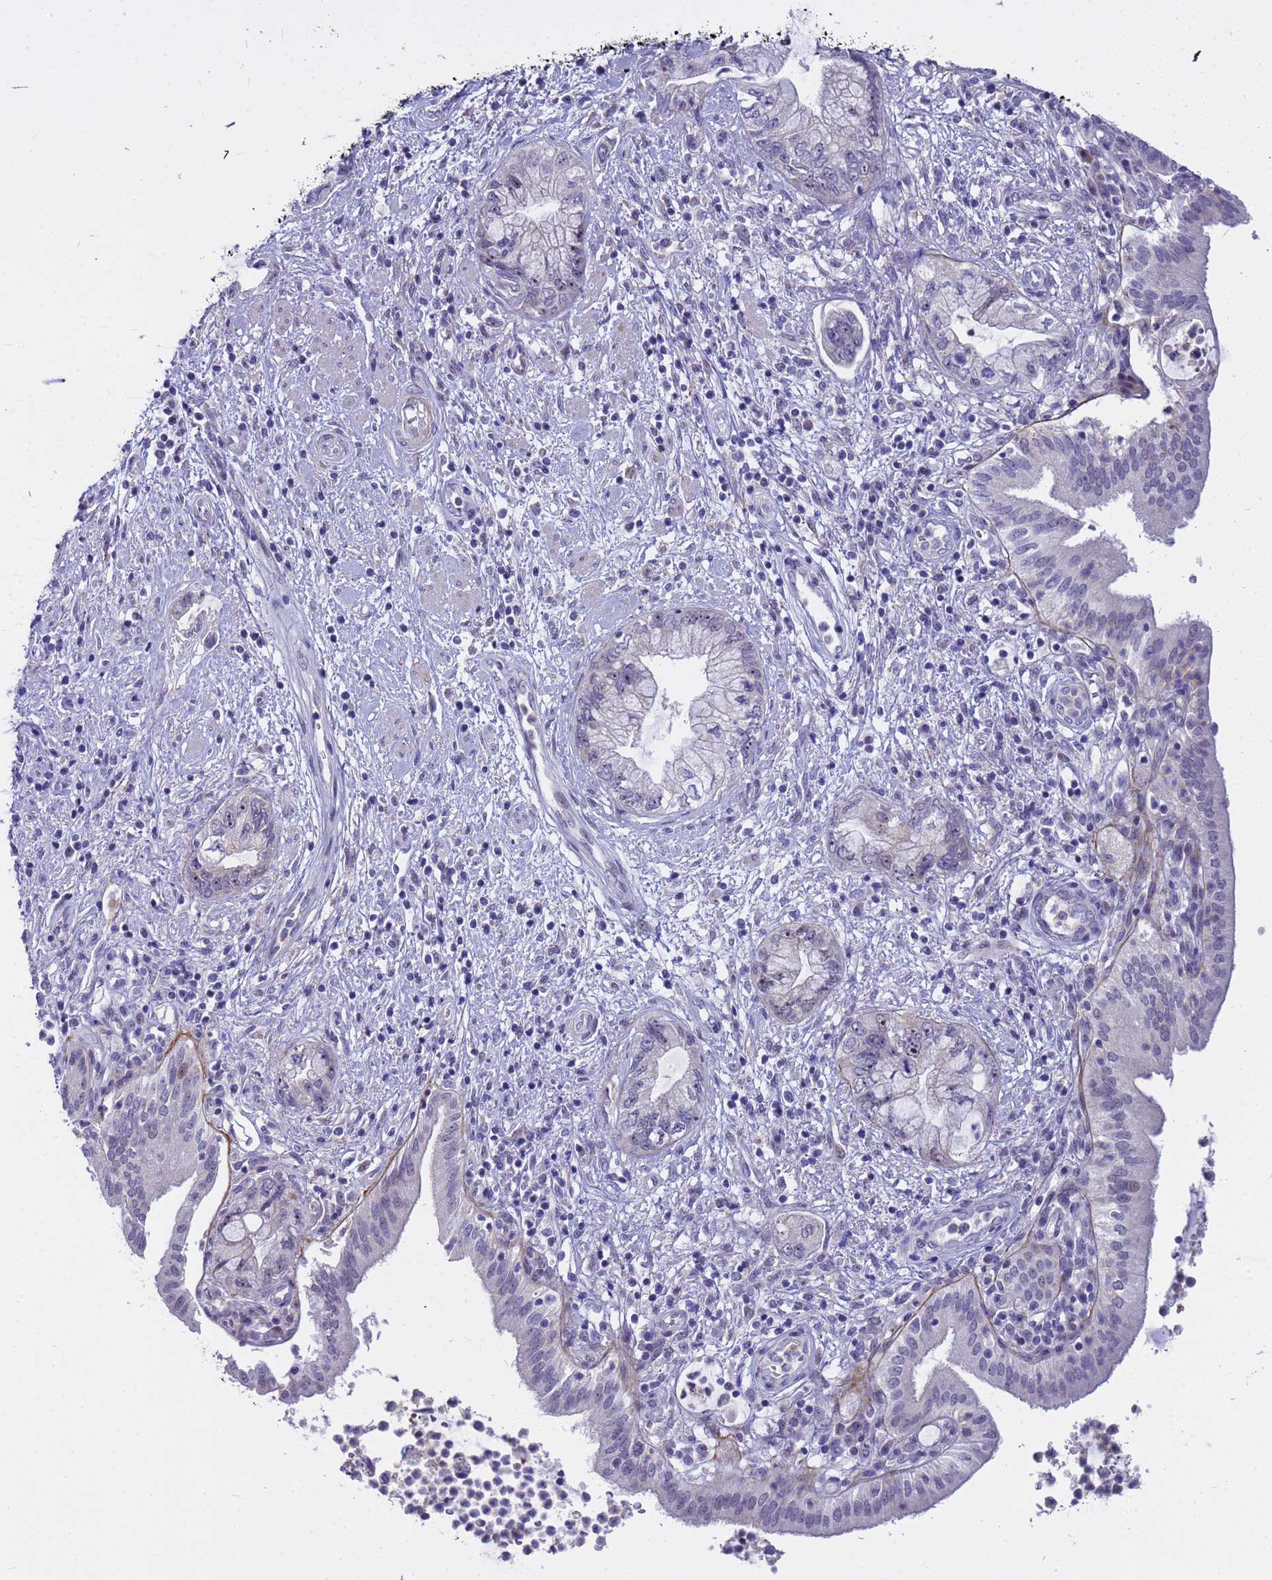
{"staining": {"intensity": "weak", "quantity": "<25%", "location": "nuclear"}, "tissue": "pancreatic cancer", "cell_type": "Tumor cells", "image_type": "cancer", "snomed": [{"axis": "morphology", "description": "Adenocarcinoma, NOS"}, {"axis": "topography", "description": "Pancreas"}], "caption": "Tumor cells are negative for protein expression in human pancreatic cancer (adenocarcinoma).", "gene": "LRATD1", "patient": {"sex": "female", "age": 73}}